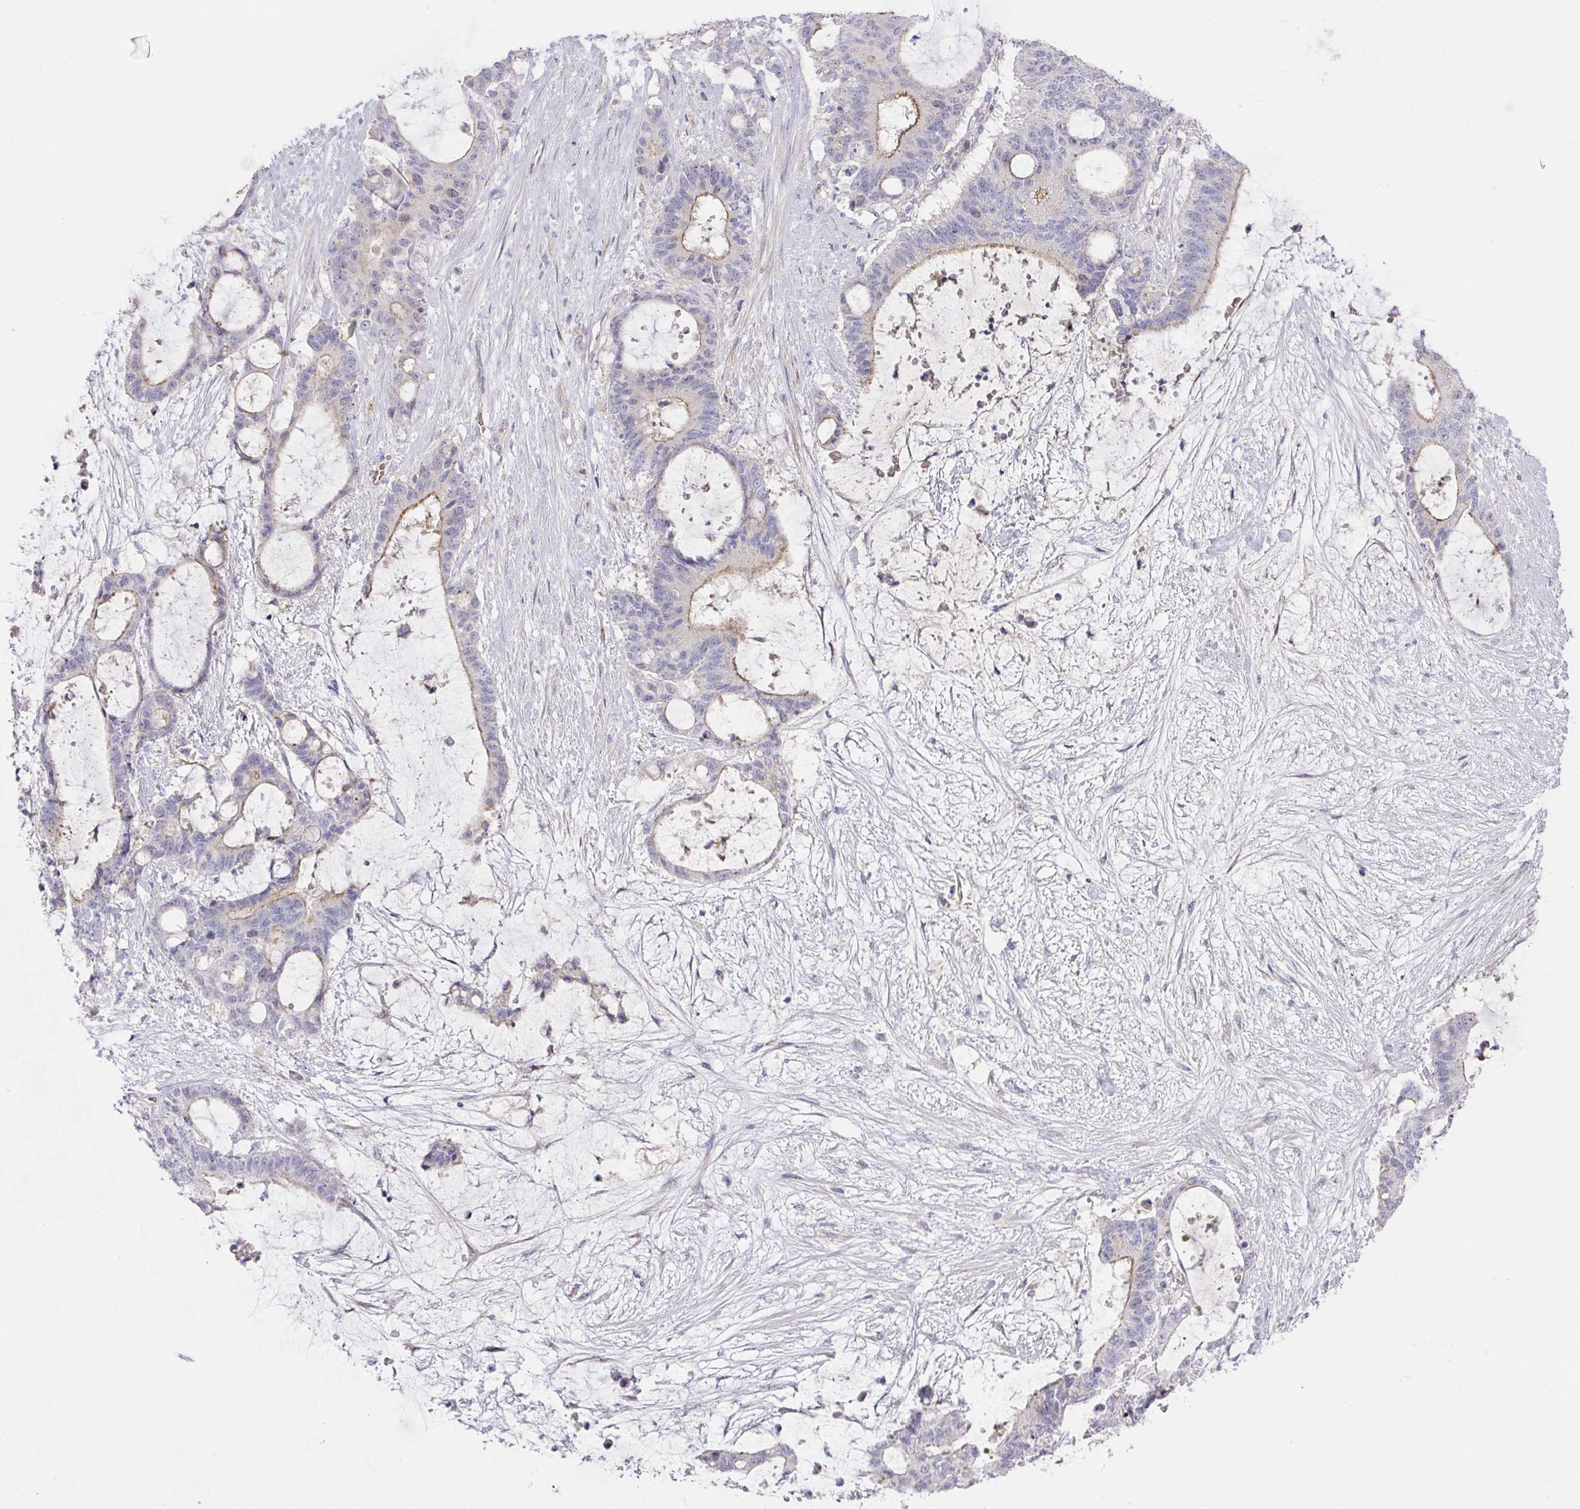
{"staining": {"intensity": "moderate", "quantity": "<25%", "location": "cytoplasmic/membranous"}, "tissue": "liver cancer", "cell_type": "Tumor cells", "image_type": "cancer", "snomed": [{"axis": "morphology", "description": "Normal tissue, NOS"}, {"axis": "morphology", "description": "Cholangiocarcinoma"}, {"axis": "topography", "description": "Liver"}, {"axis": "topography", "description": "Peripheral nerve tissue"}], "caption": "A micrograph of human liver cancer (cholangiocarcinoma) stained for a protein exhibits moderate cytoplasmic/membranous brown staining in tumor cells. (Stains: DAB in brown, nuclei in blue, Microscopy: brightfield microscopy at high magnification).", "gene": "TARM1", "patient": {"sex": "female", "age": 73}}